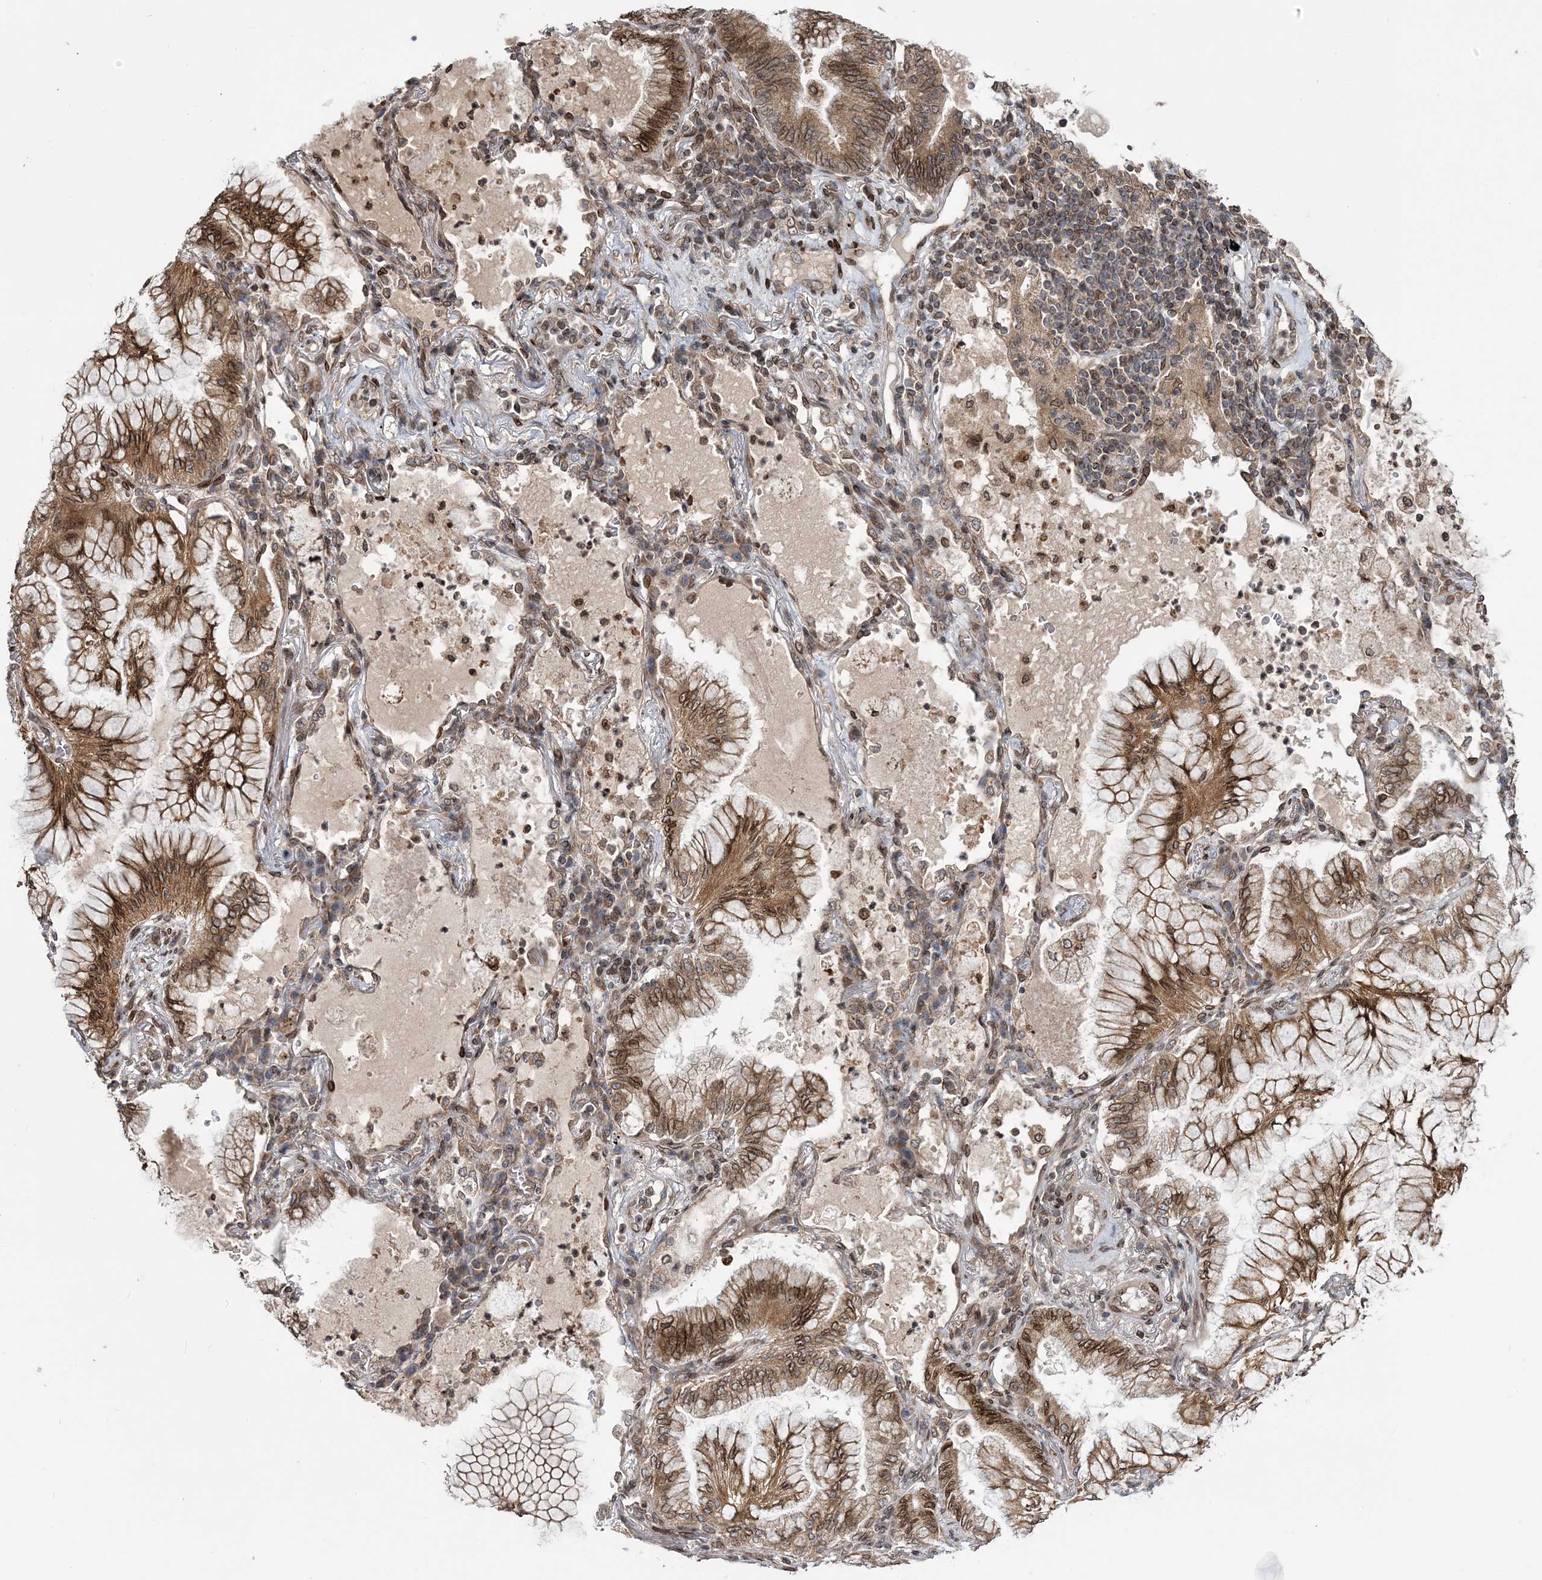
{"staining": {"intensity": "moderate", "quantity": ">75%", "location": "cytoplasmic/membranous,nuclear"}, "tissue": "lung cancer", "cell_type": "Tumor cells", "image_type": "cancer", "snomed": [{"axis": "morphology", "description": "Adenocarcinoma, NOS"}, {"axis": "topography", "description": "Lung"}], "caption": "A medium amount of moderate cytoplasmic/membranous and nuclear expression is seen in about >75% of tumor cells in adenocarcinoma (lung) tissue.", "gene": "DNAJC27", "patient": {"sex": "female", "age": 70}}